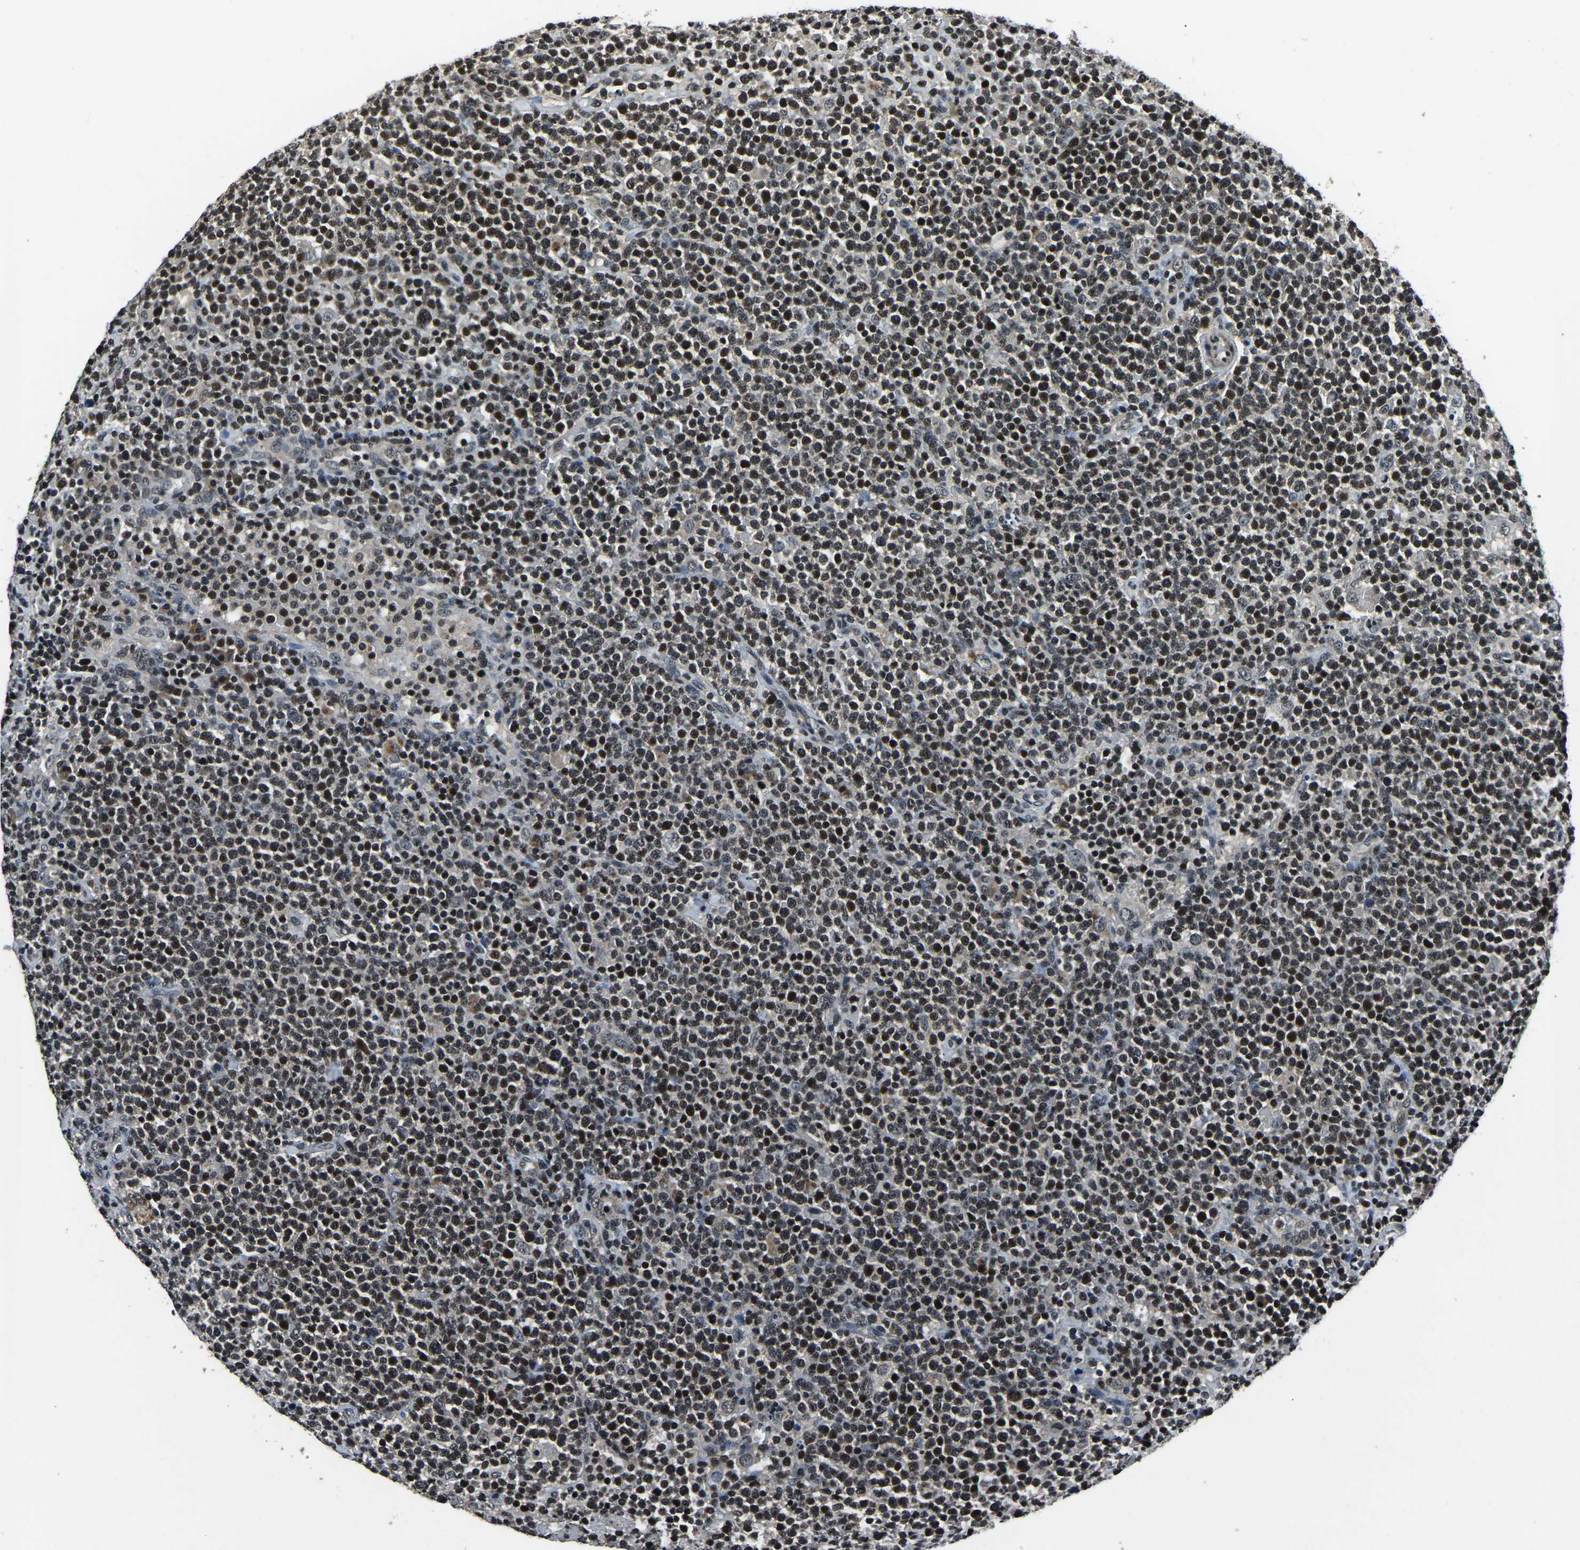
{"staining": {"intensity": "moderate", "quantity": ">75%", "location": "nuclear"}, "tissue": "lymphoma", "cell_type": "Tumor cells", "image_type": "cancer", "snomed": [{"axis": "morphology", "description": "Malignant lymphoma, non-Hodgkin's type, High grade"}, {"axis": "topography", "description": "Lymph node"}], "caption": "This histopathology image demonstrates IHC staining of human lymphoma, with medium moderate nuclear expression in about >75% of tumor cells.", "gene": "ANKIB1", "patient": {"sex": "male", "age": 61}}